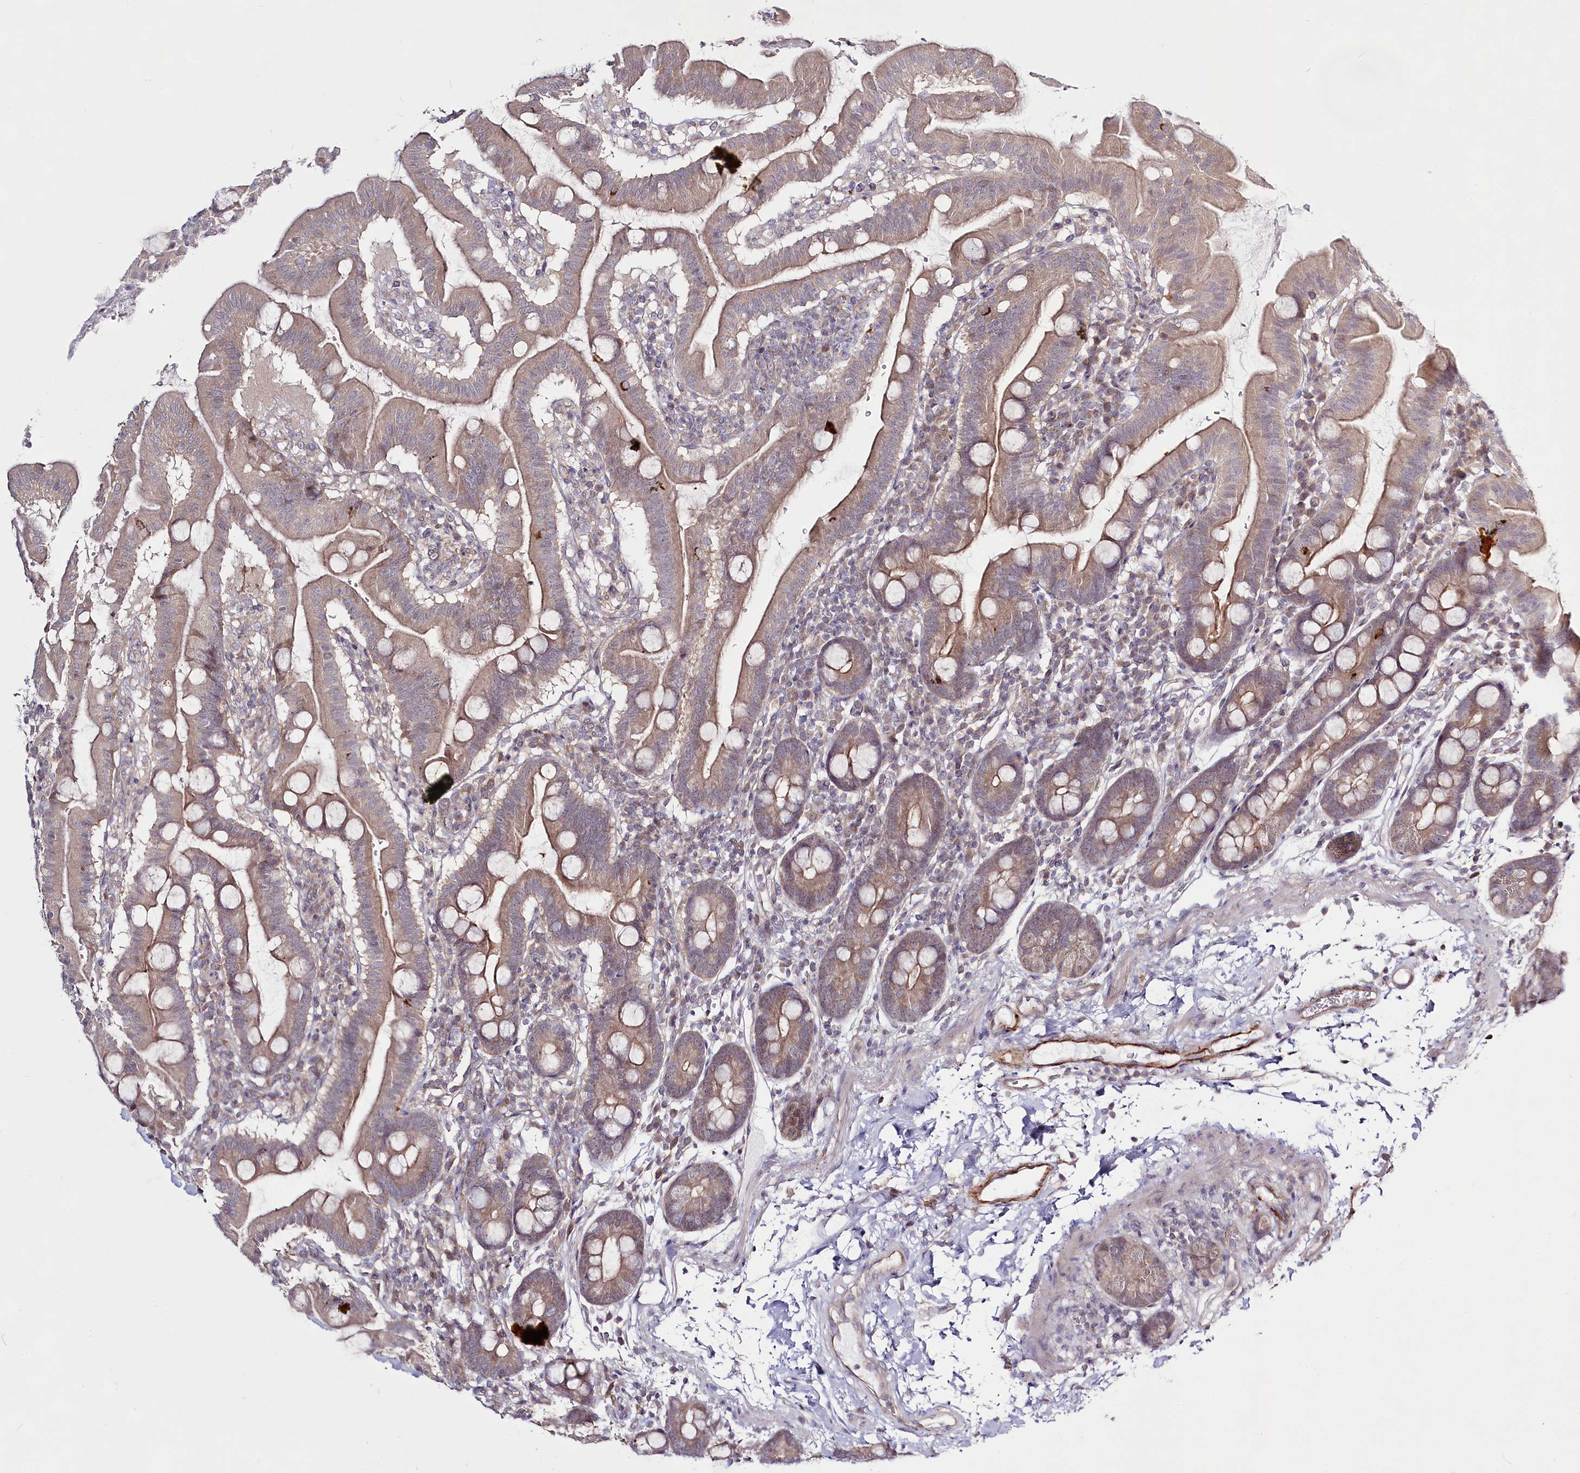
{"staining": {"intensity": "moderate", "quantity": ">75%", "location": "cytoplasmic/membranous"}, "tissue": "duodenum", "cell_type": "Glandular cells", "image_type": "normal", "snomed": [{"axis": "morphology", "description": "Normal tissue, NOS"}, {"axis": "morphology", "description": "Adenocarcinoma, NOS"}, {"axis": "topography", "description": "Pancreas"}, {"axis": "topography", "description": "Duodenum"}], "caption": "High-magnification brightfield microscopy of normal duodenum stained with DAB (brown) and counterstained with hematoxylin (blue). glandular cells exhibit moderate cytoplasmic/membranous positivity is seen in approximately>75% of cells.", "gene": "SPINK13", "patient": {"sex": "male", "age": 50}}